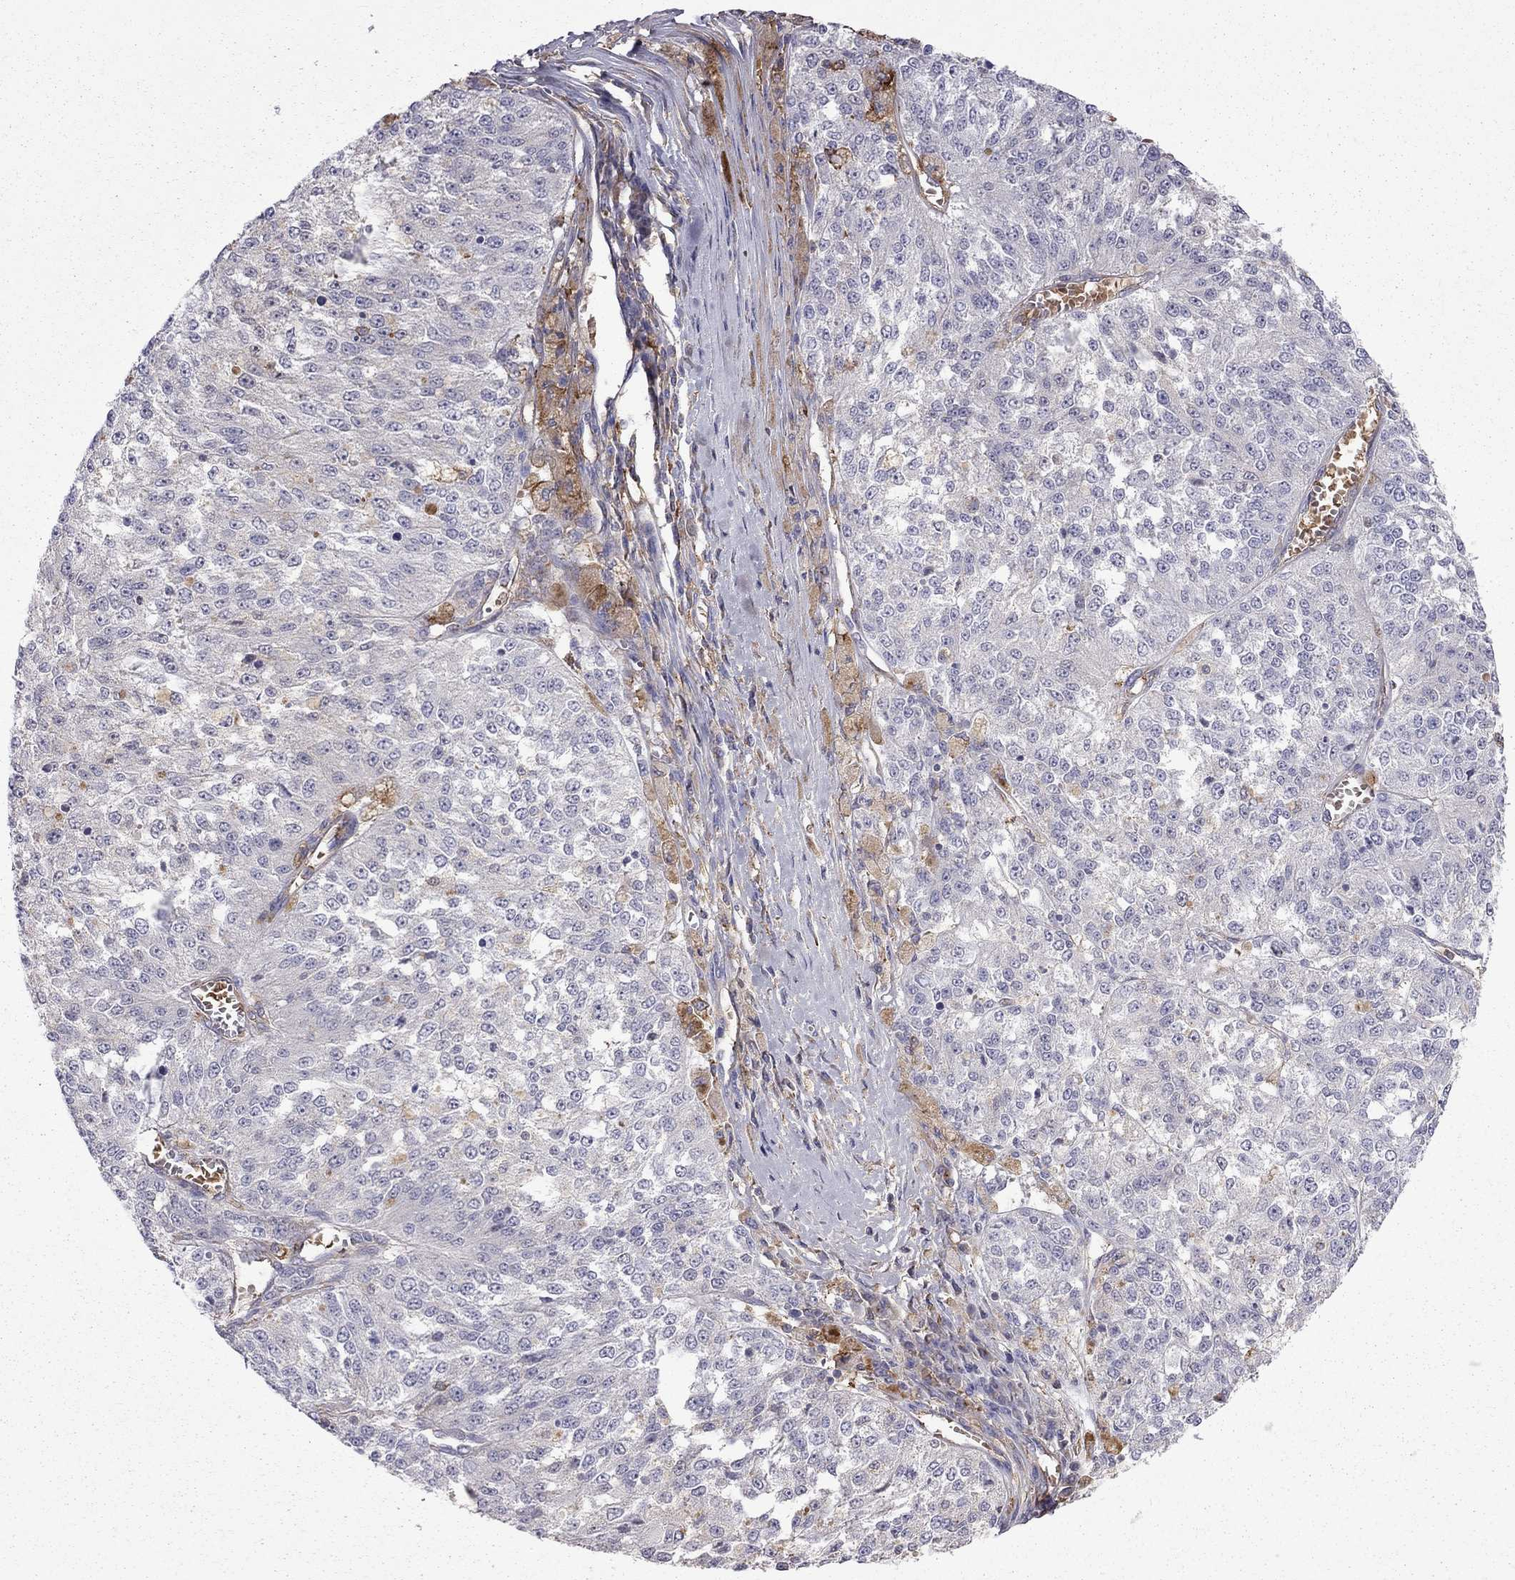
{"staining": {"intensity": "negative", "quantity": "none", "location": "none"}, "tissue": "melanoma", "cell_type": "Tumor cells", "image_type": "cancer", "snomed": [{"axis": "morphology", "description": "Malignant melanoma, Metastatic site"}, {"axis": "topography", "description": "Lymph node"}], "caption": "This is a histopathology image of IHC staining of malignant melanoma (metastatic site), which shows no positivity in tumor cells.", "gene": "EIF4E3", "patient": {"sex": "female", "age": 64}}